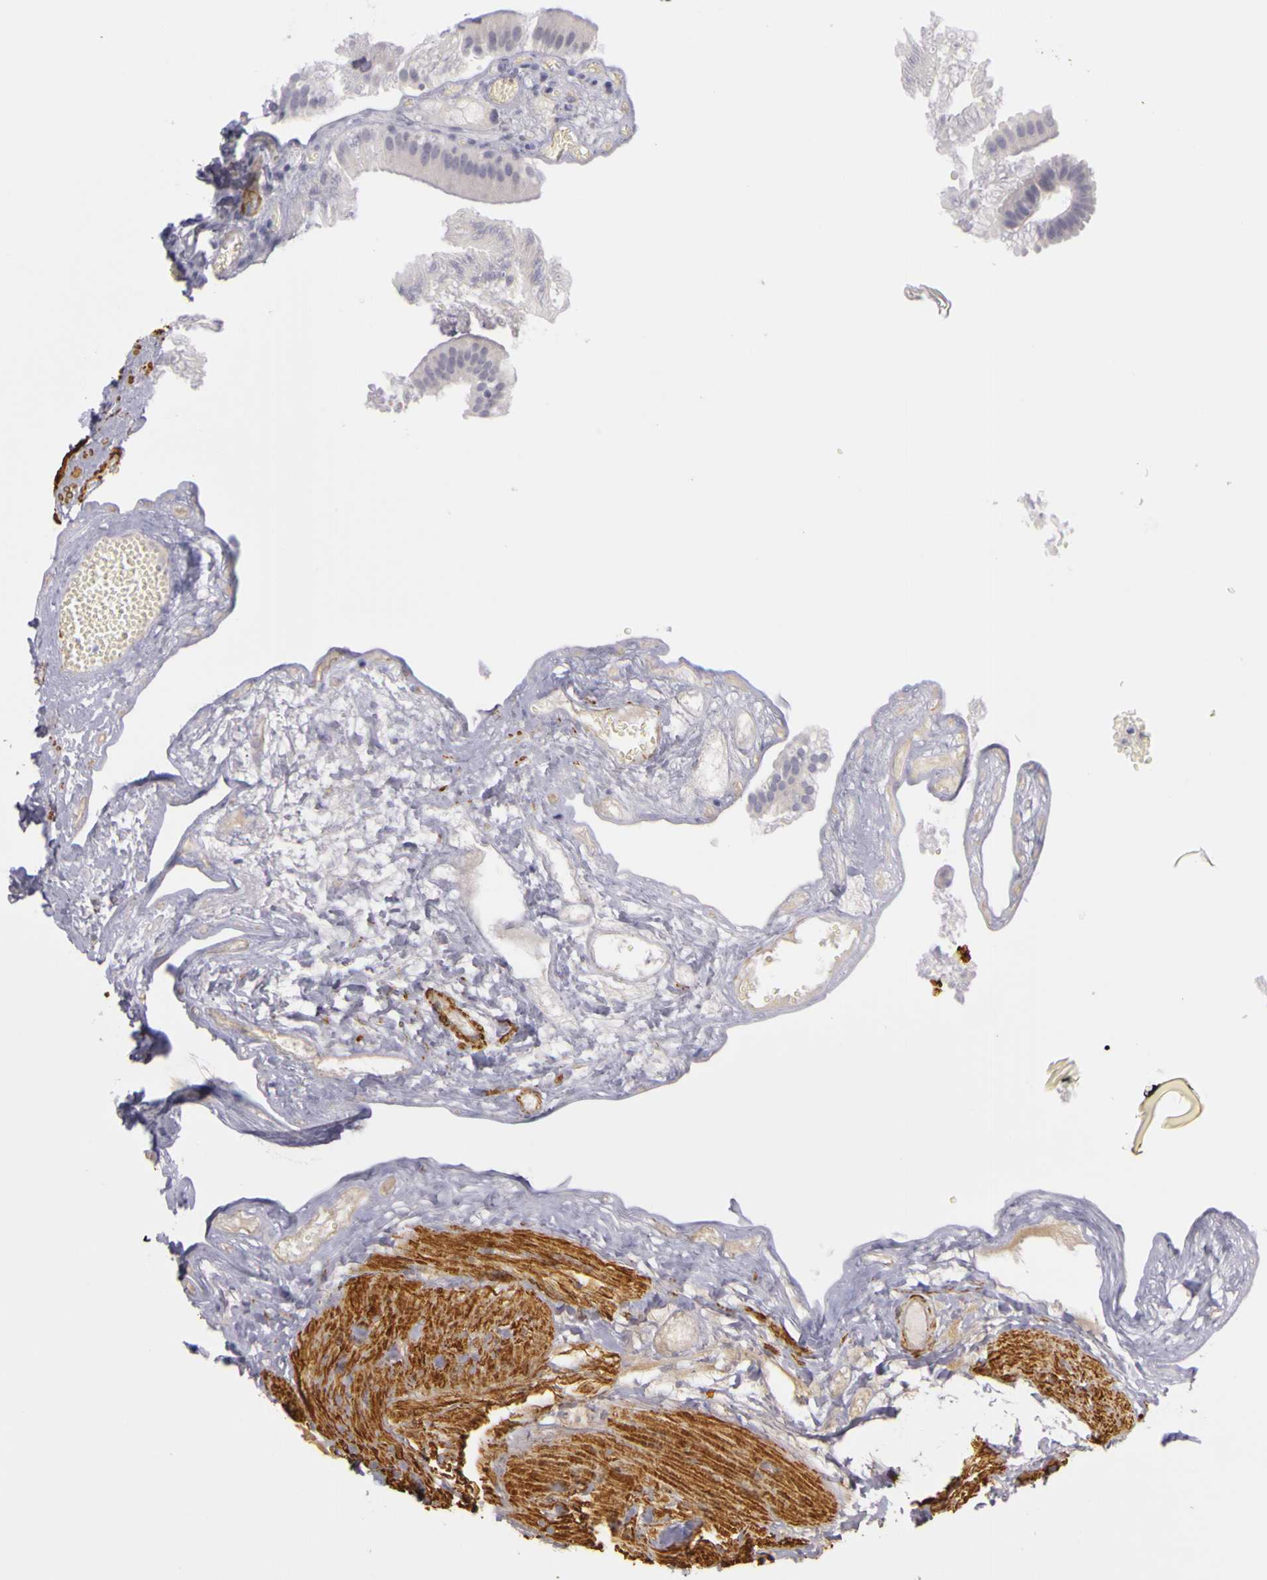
{"staining": {"intensity": "negative", "quantity": "none", "location": "none"}, "tissue": "gallbladder", "cell_type": "Glandular cells", "image_type": "normal", "snomed": [{"axis": "morphology", "description": "Normal tissue, NOS"}, {"axis": "topography", "description": "Gallbladder"}], "caption": "Human gallbladder stained for a protein using immunohistochemistry (IHC) displays no expression in glandular cells.", "gene": "CNTN2", "patient": {"sex": "female", "age": 24}}